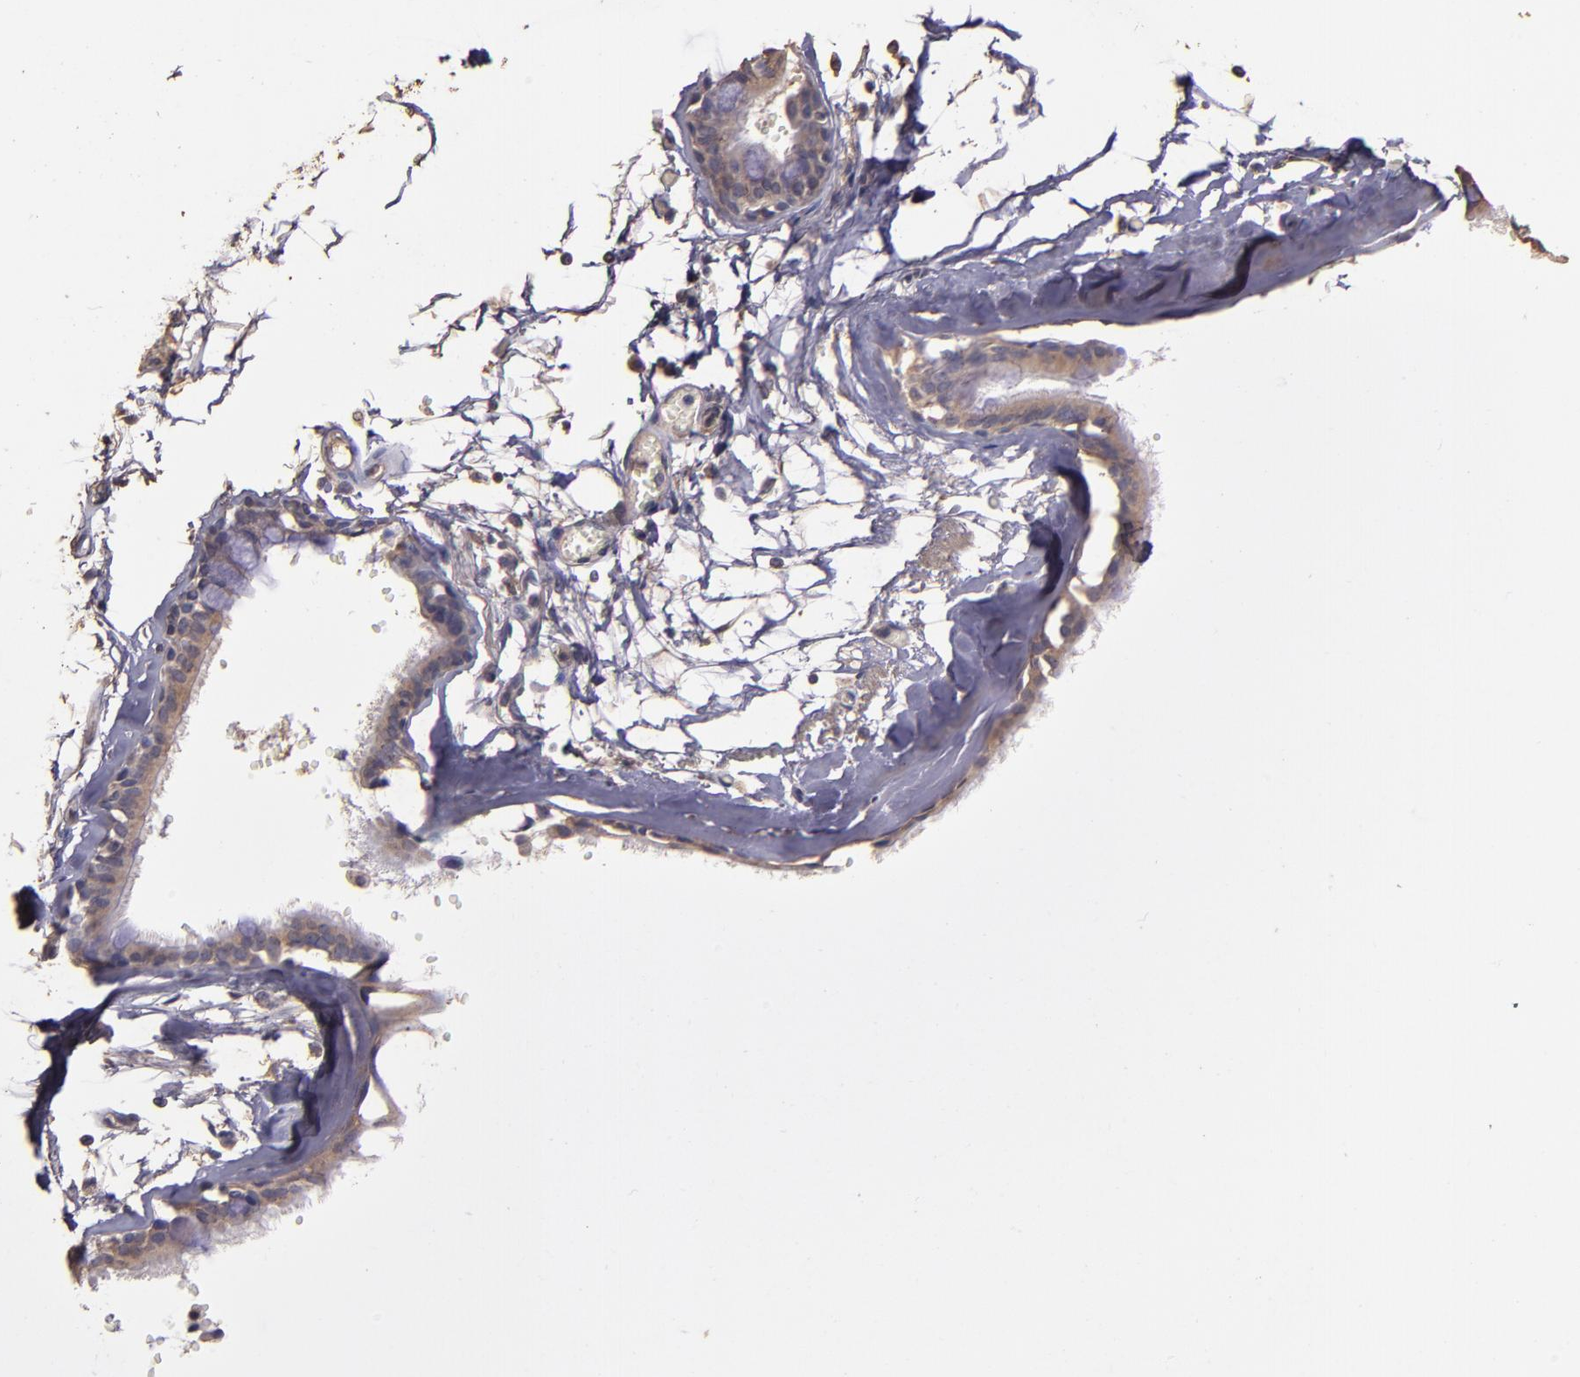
{"staining": {"intensity": "weak", "quantity": ">75%", "location": "cytoplasmic/membranous"}, "tissue": "bronchus", "cell_type": "Respiratory epithelial cells", "image_type": "normal", "snomed": [{"axis": "morphology", "description": "Normal tissue, NOS"}, {"axis": "topography", "description": "Bronchus"}, {"axis": "topography", "description": "Lung"}], "caption": "Protein staining of unremarkable bronchus exhibits weak cytoplasmic/membranous expression in about >75% of respiratory epithelial cells. The staining was performed using DAB (3,3'-diaminobenzidine) to visualize the protein expression in brown, while the nuclei were stained in blue with hematoxylin (Magnification: 20x).", "gene": "HECTD1", "patient": {"sex": "female", "age": 56}}